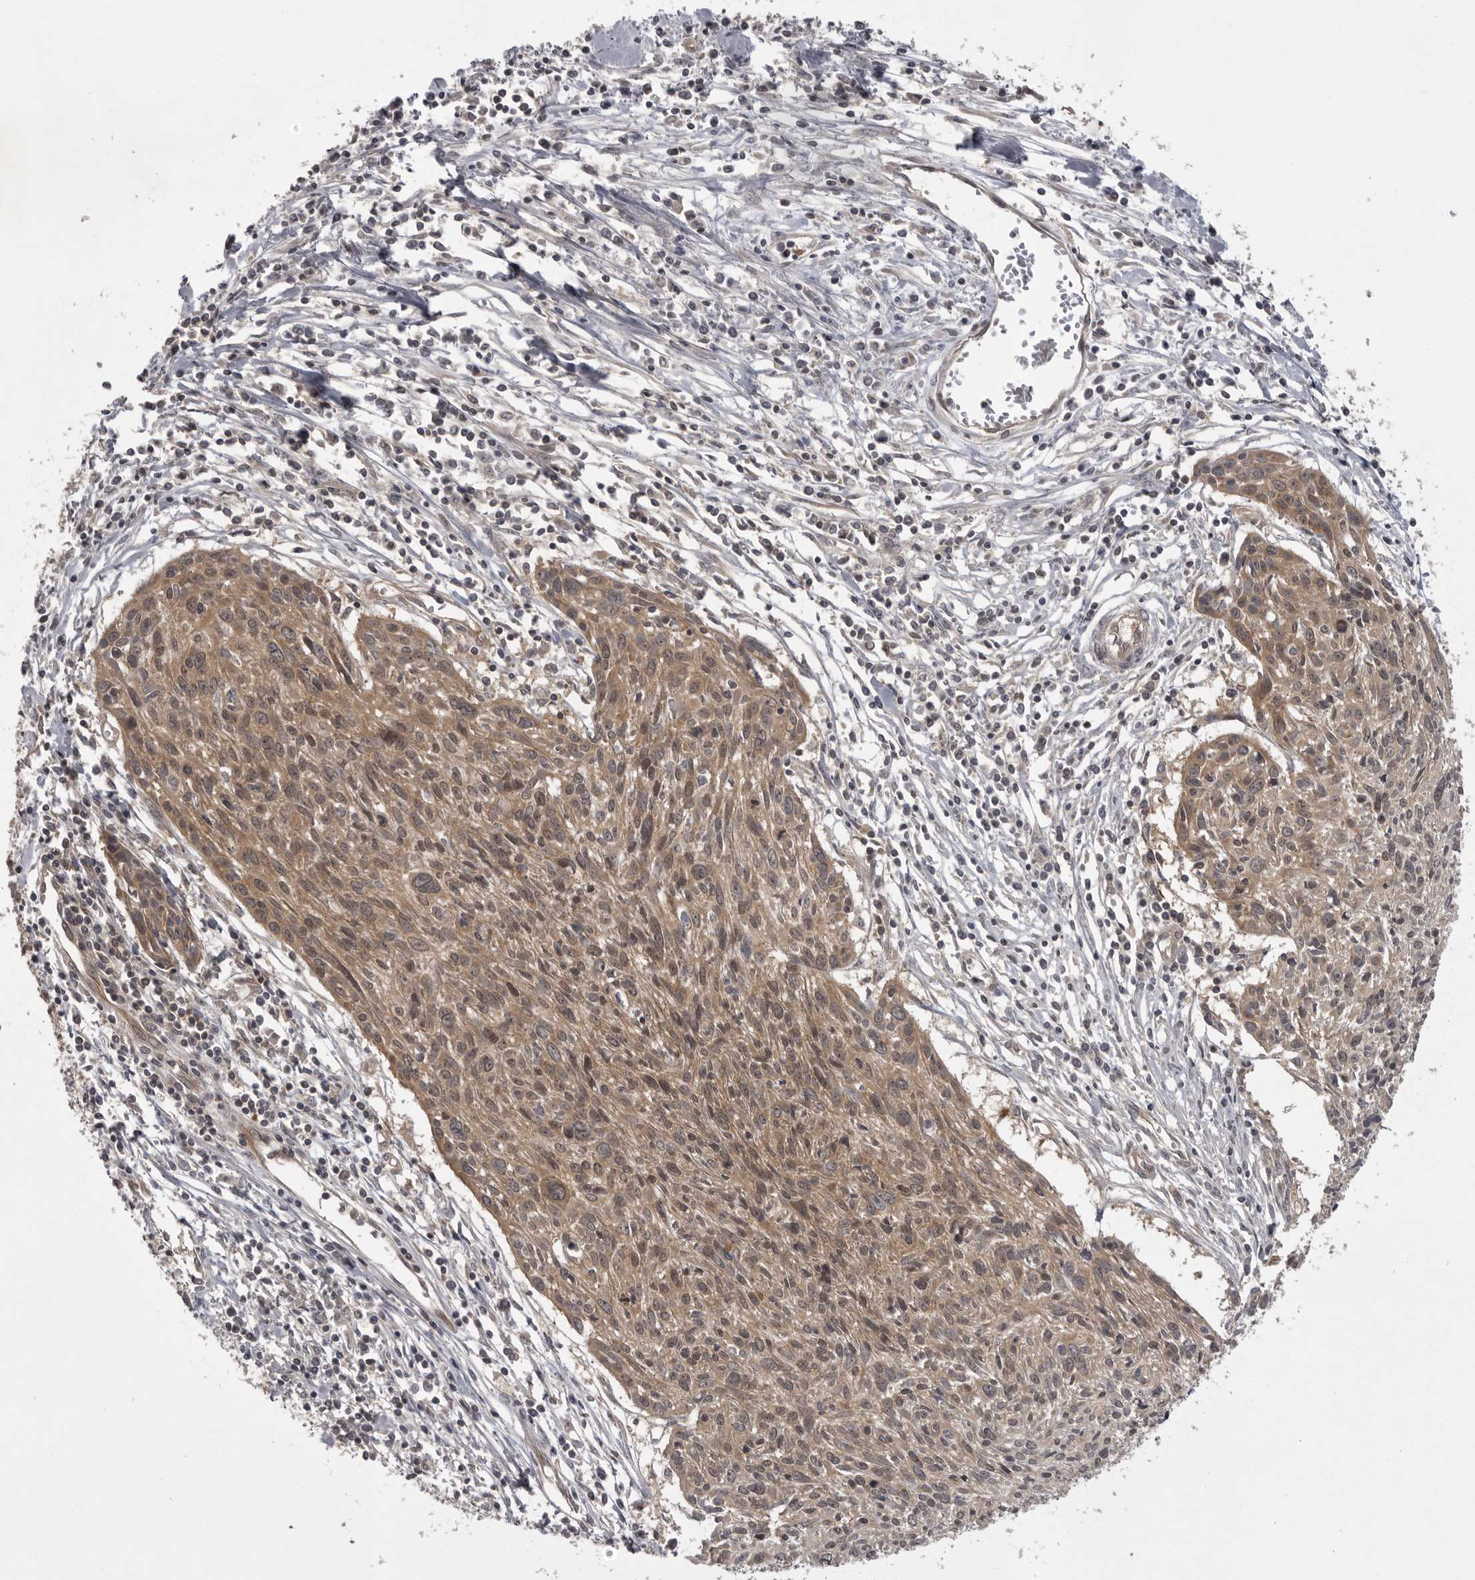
{"staining": {"intensity": "moderate", "quantity": ">75%", "location": "cytoplasmic/membranous"}, "tissue": "cervical cancer", "cell_type": "Tumor cells", "image_type": "cancer", "snomed": [{"axis": "morphology", "description": "Squamous cell carcinoma, NOS"}, {"axis": "topography", "description": "Cervix"}], "caption": "Protein staining of cervical cancer (squamous cell carcinoma) tissue displays moderate cytoplasmic/membranous staining in about >75% of tumor cells. (brown staining indicates protein expression, while blue staining denotes nuclei).", "gene": "STK24", "patient": {"sex": "female", "age": 51}}